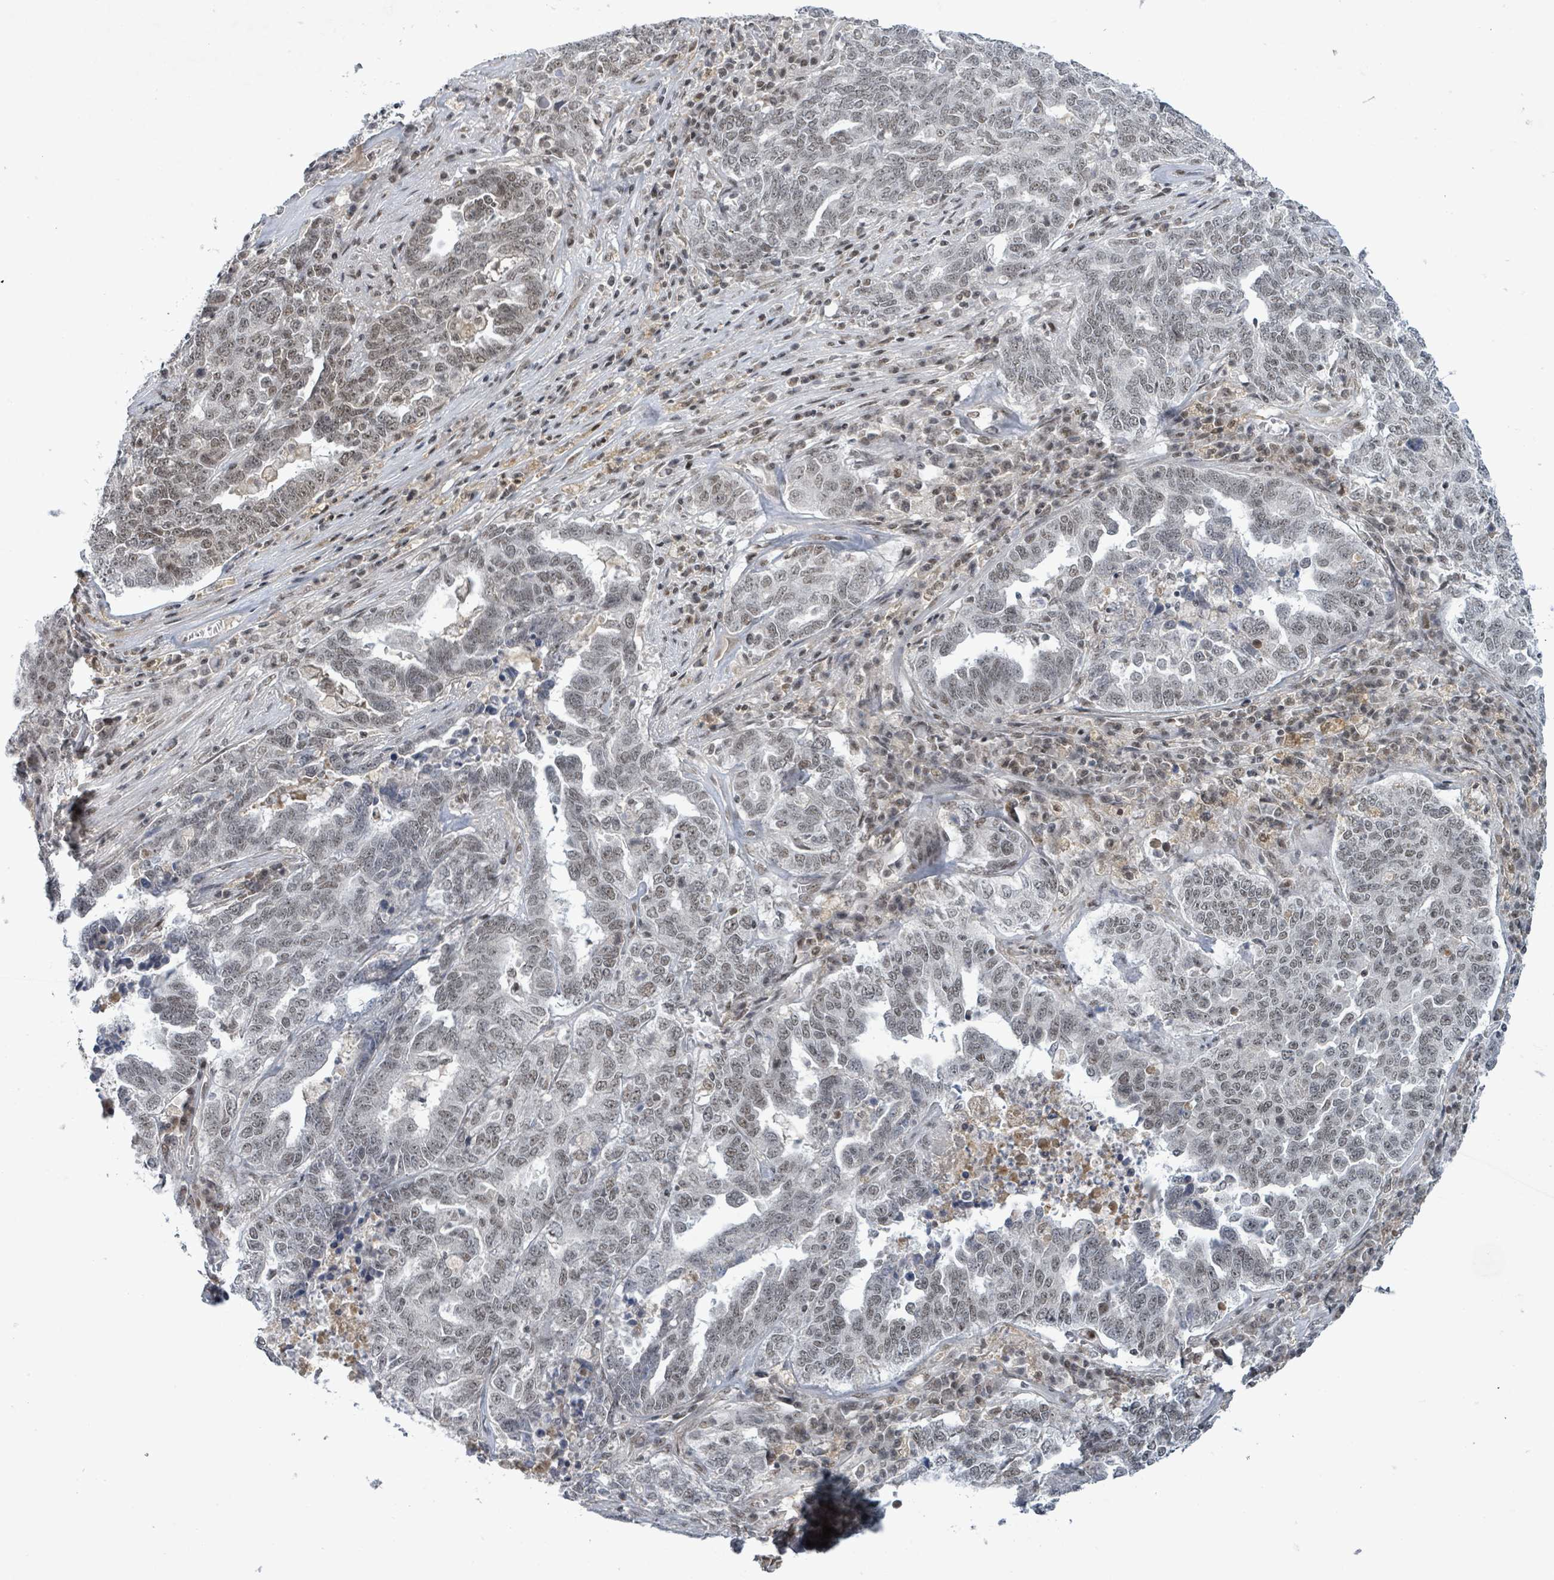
{"staining": {"intensity": "weak", "quantity": "<25%", "location": "nuclear"}, "tissue": "ovarian cancer", "cell_type": "Tumor cells", "image_type": "cancer", "snomed": [{"axis": "morphology", "description": "Carcinoma, endometroid"}, {"axis": "topography", "description": "Ovary"}], "caption": "This photomicrograph is of ovarian cancer stained with IHC to label a protein in brown with the nuclei are counter-stained blue. There is no positivity in tumor cells.", "gene": "BANP", "patient": {"sex": "female", "age": 62}}